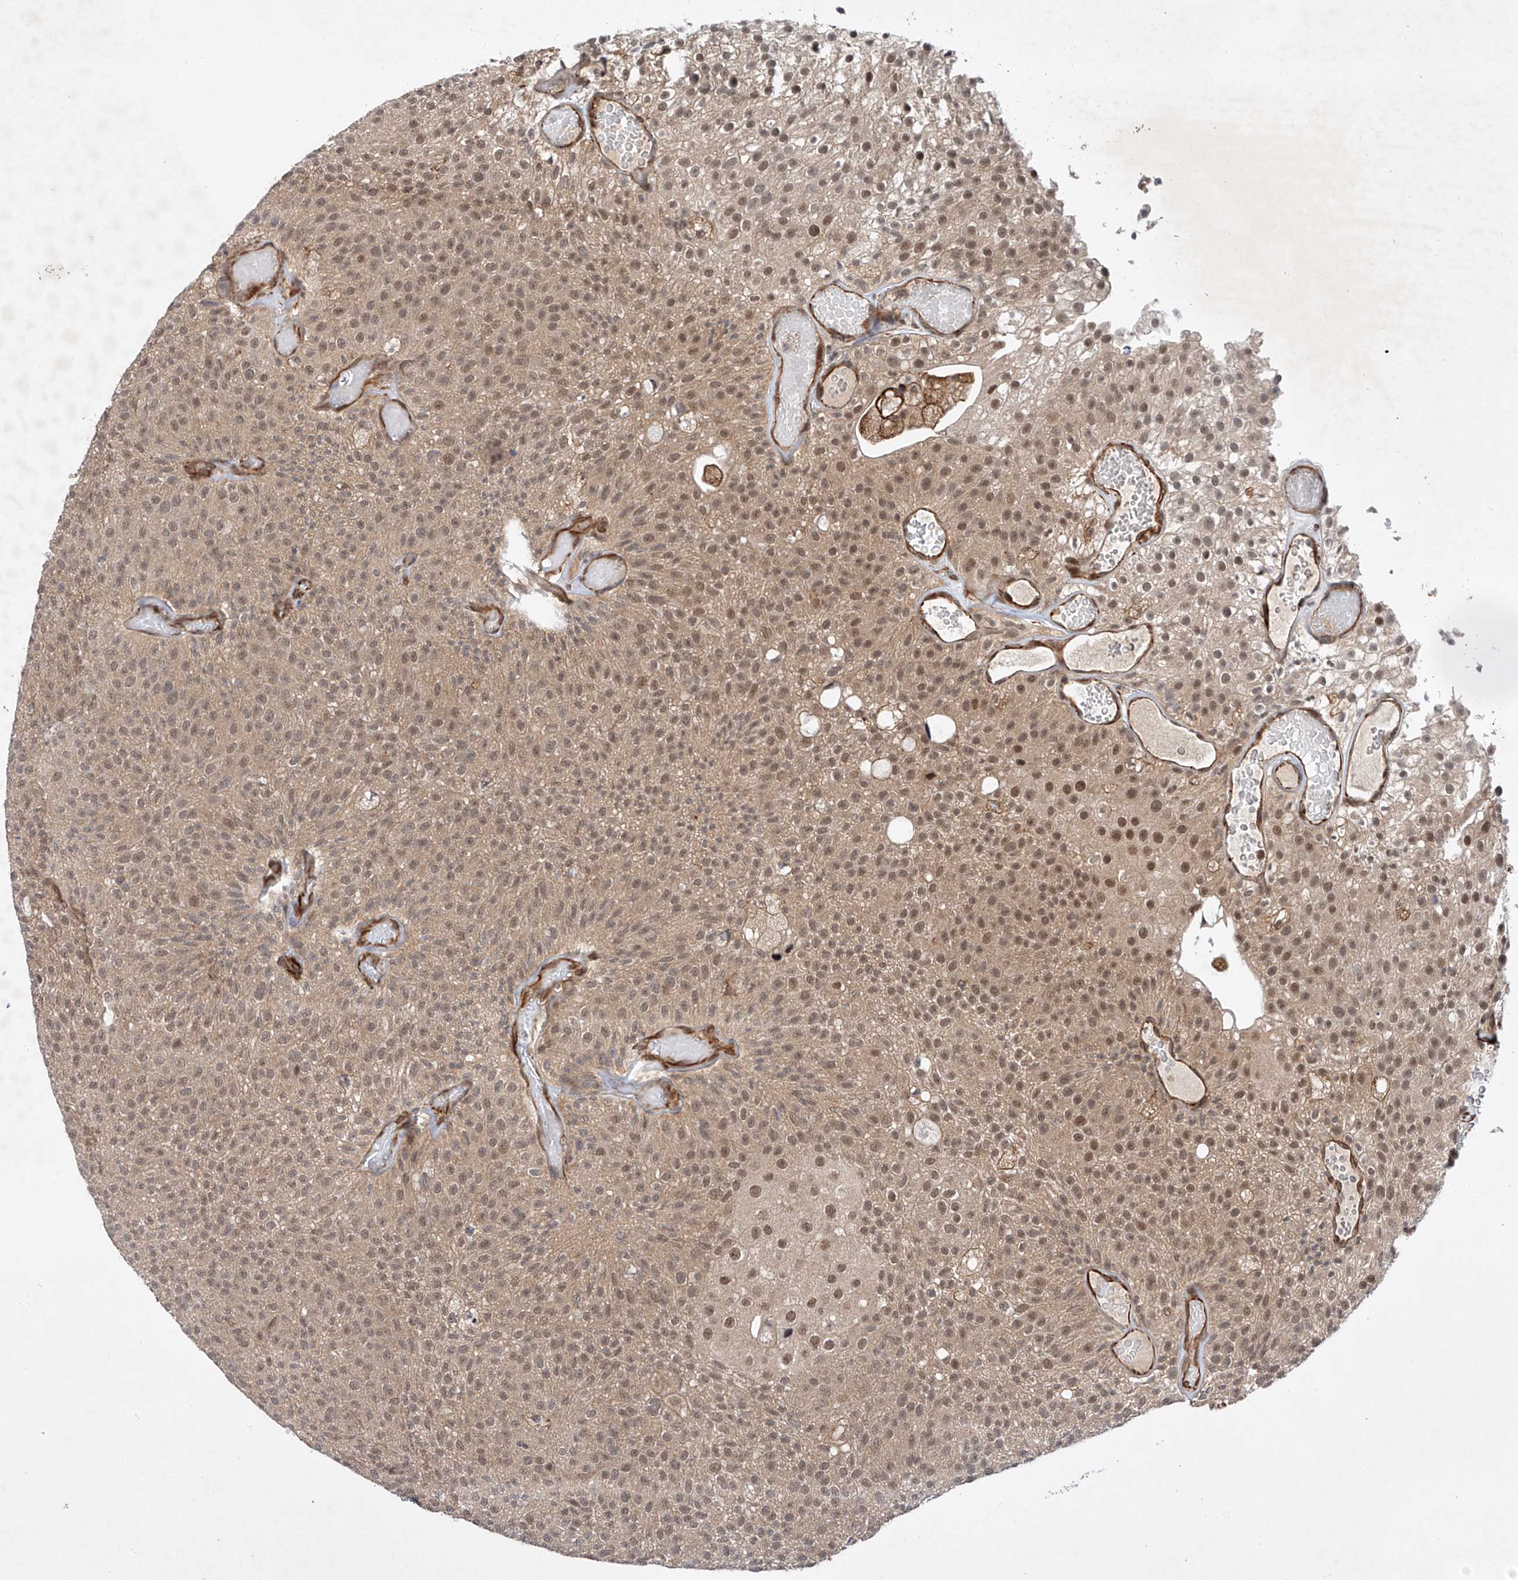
{"staining": {"intensity": "moderate", "quantity": ">75%", "location": "cytoplasmic/membranous,nuclear"}, "tissue": "urothelial cancer", "cell_type": "Tumor cells", "image_type": "cancer", "snomed": [{"axis": "morphology", "description": "Urothelial carcinoma, Low grade"}, {"axis": "topography", "description": "Urinary bladder"}], "caption": "Immunohistochemical staining of urothelial cancer shows moderate cytoplasmic/membranous and nuclear protein expression in approximately >75% of tumor cells.", "gene": "AMD1", "patient": {"sex": "male", "age": 78}}